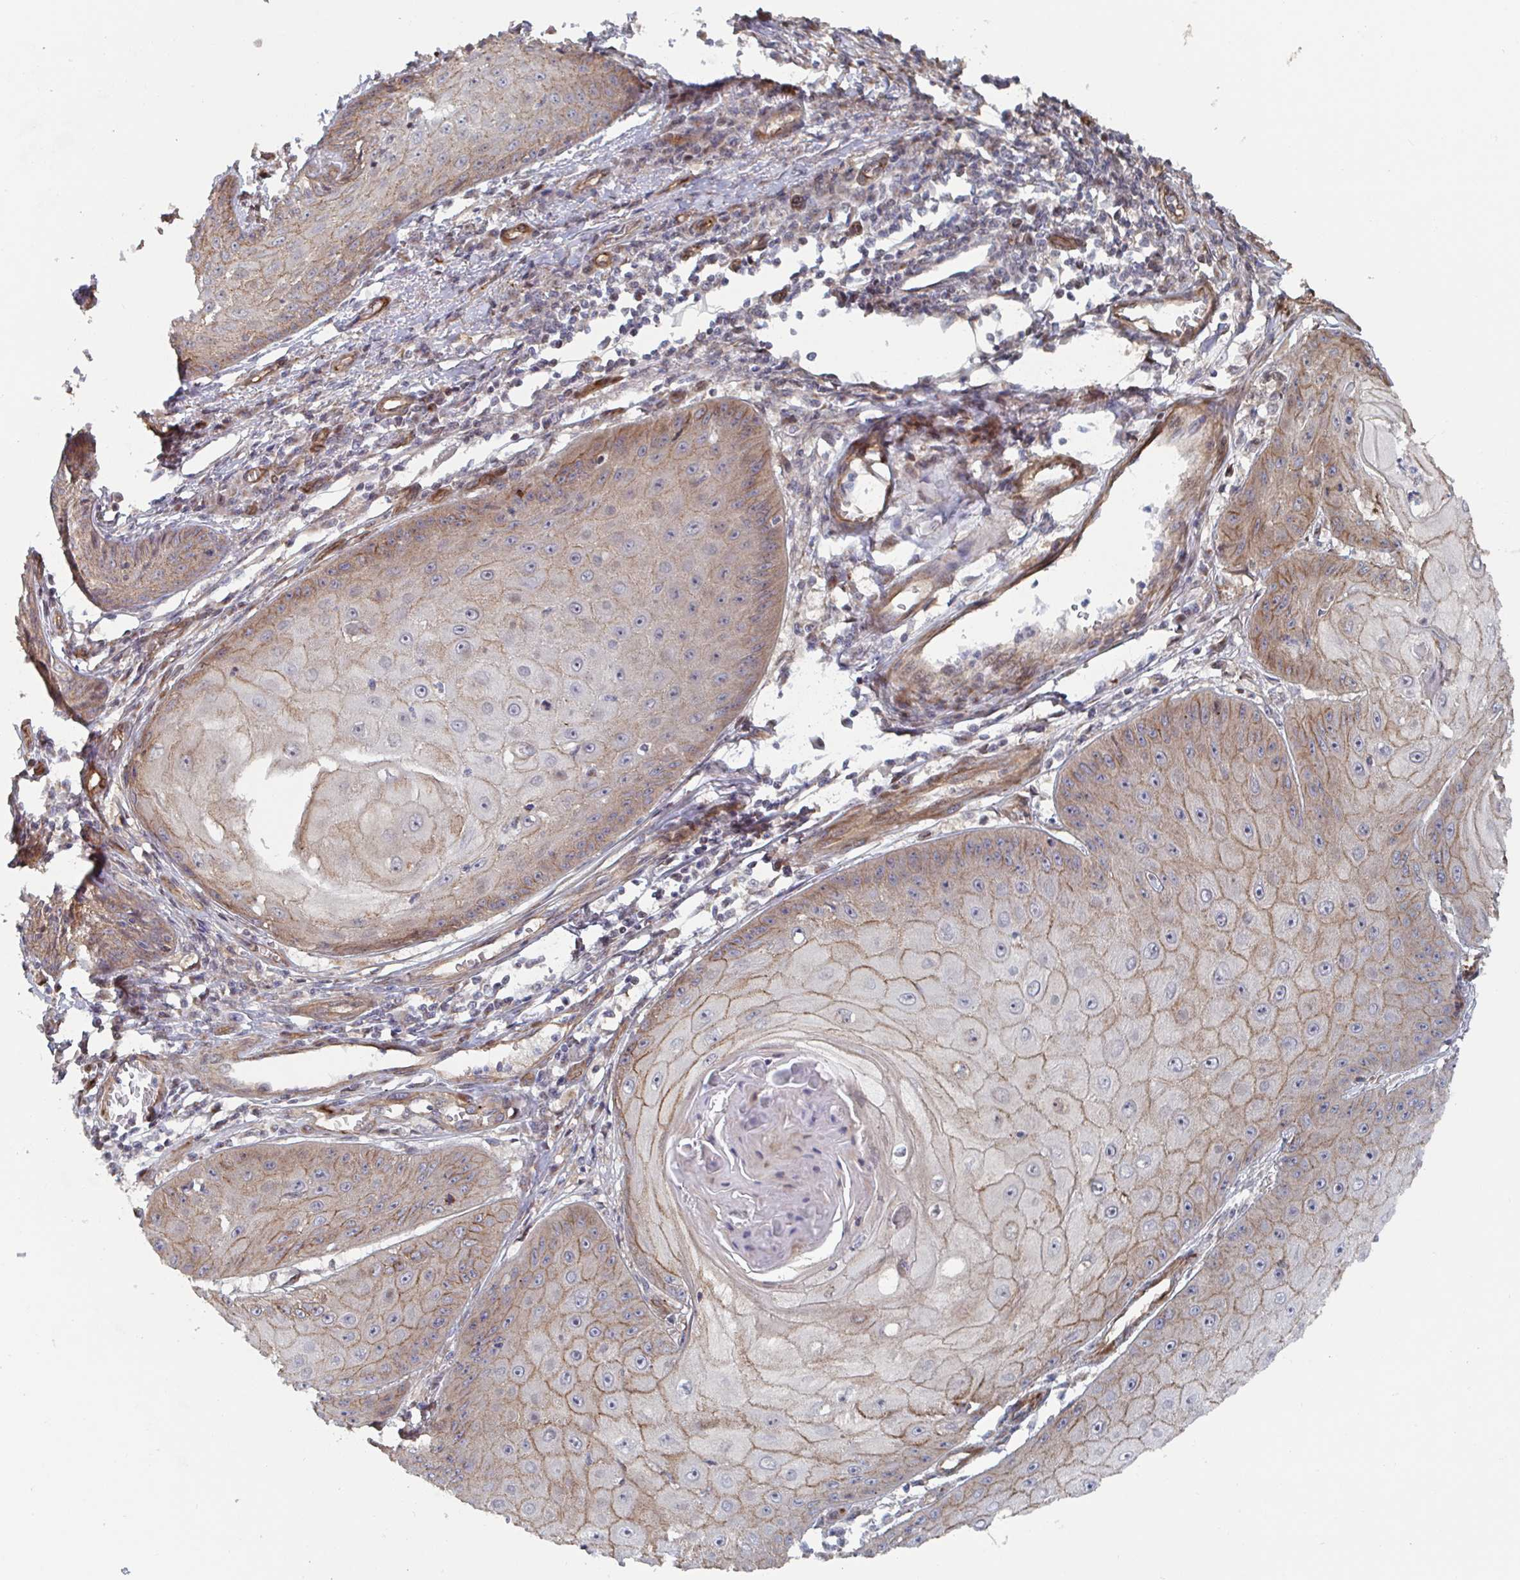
{"staining": {"intensity": "weak", "quantity": "25%-75%", "location": "cytoplasmic/membranous"}, "tissue": "skin cancer", "cell_type": "Tumor cells", "image_type": "cancer", "snomed": [{"axis": "morphology", "description": "Squamous cell carcinoma, NOS"}, {"axis": "topography", "description": "Skin"}], "caption": "Immunohistochemistry (IHC) image of neoplastic tissue: human skin cancer (squamous cell carcinoma) stained using IHC demonstrates low levels of weak protein expression localized specifically in the cytoplasmic/membranous of tumor cells, appearing as a cytoplasmic/membranous brown color.", "gene": "DVL3", "patient": {"sex": "male", "age": 70}}